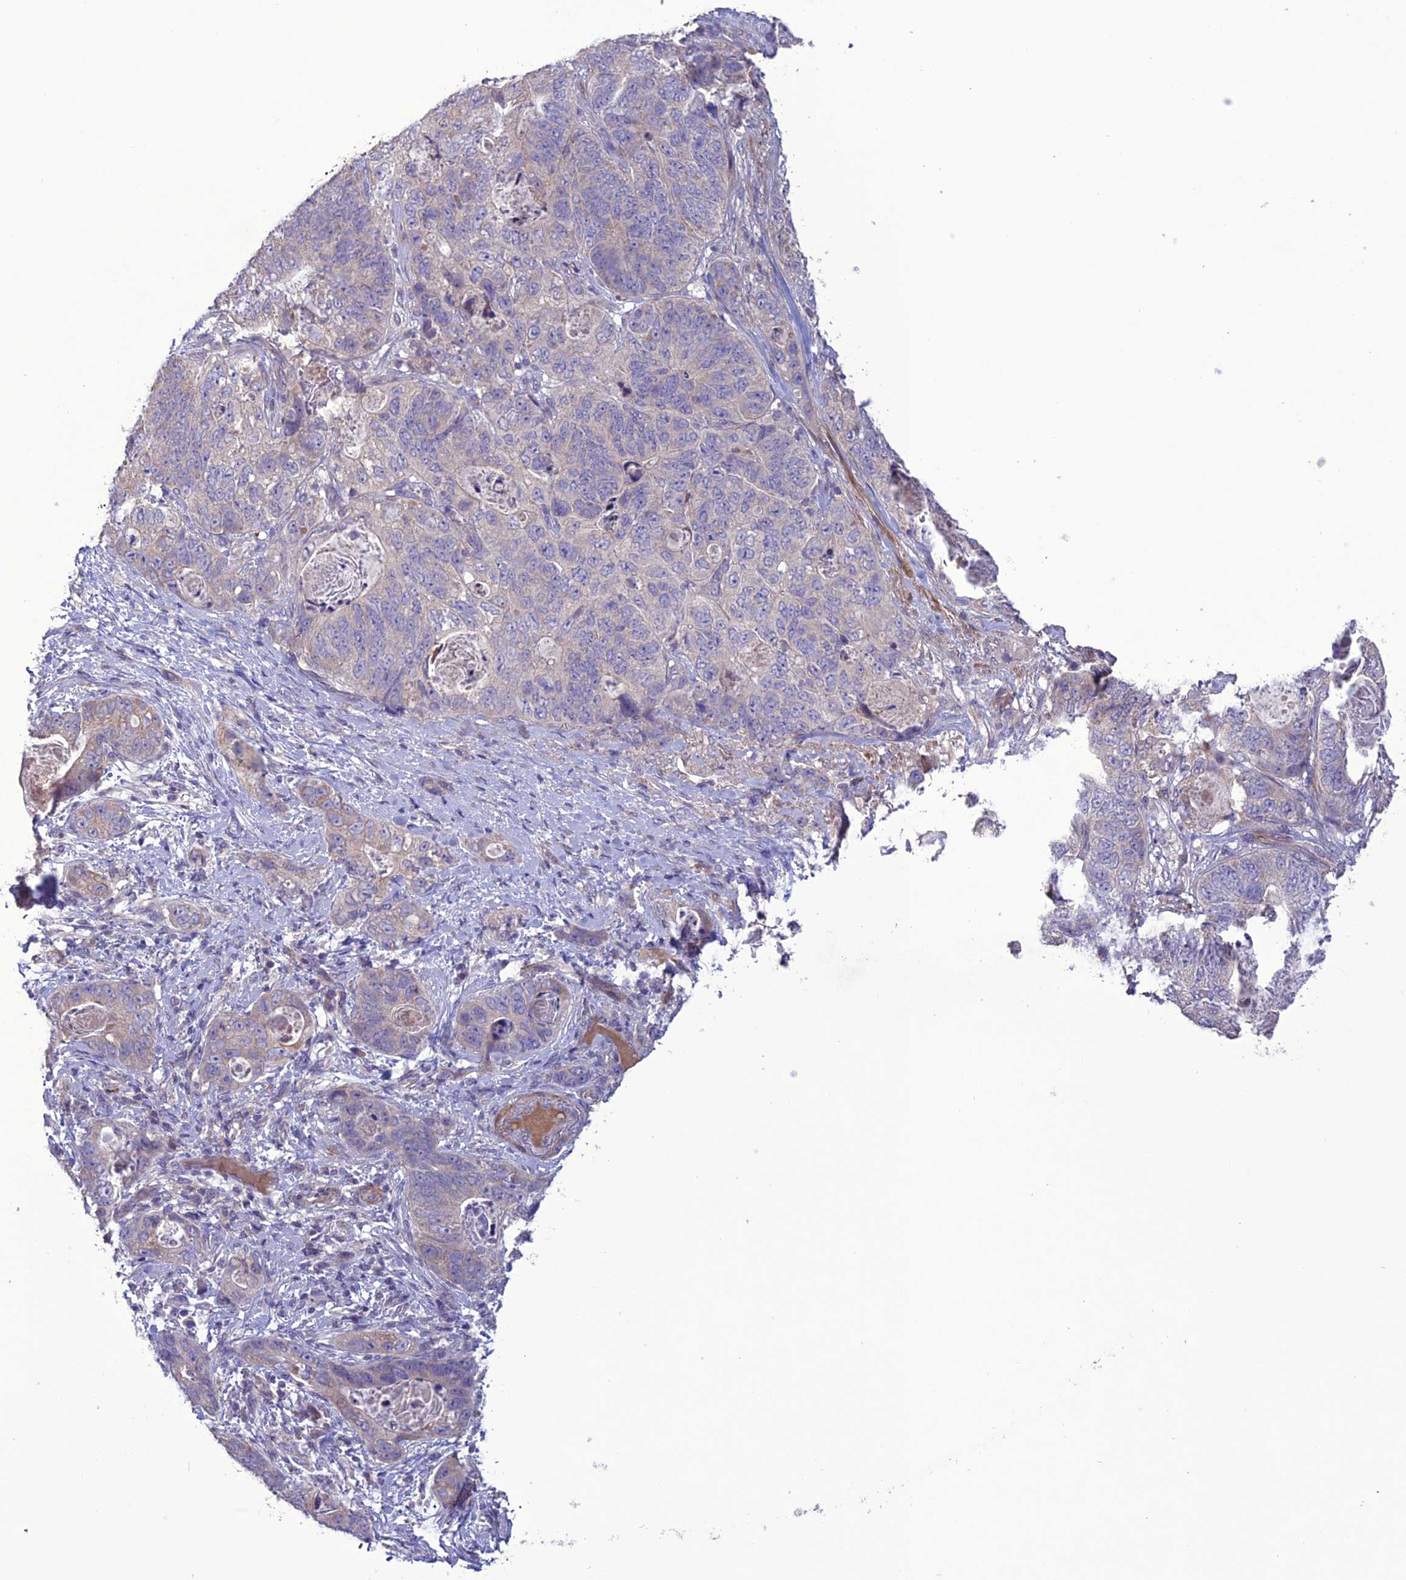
{"staining": {"intensity": "weak", "quantity": "<25%", "location": "cytoplasmic/membranous"}, "tissue": "stomach cancer", "cell_type": "Tumor cells", "image_type": "cancer", "snomed": [{"axis": "morphology", "description": "Normal tissue, NOS"}, {"axis": "morphology", "description": "Adenocarcinoma, NOS"}, {"axis": "topography", "description": "Stomach"}], "caption": "Immunohistochemistry of human adenocarcinoma (stomach) displays no expression in tumor cells. (Brightfield microscopy of DAB IHC at high magnification).", "gene": "C2orf76", "patient": {"sex": "female", "age": 89}}